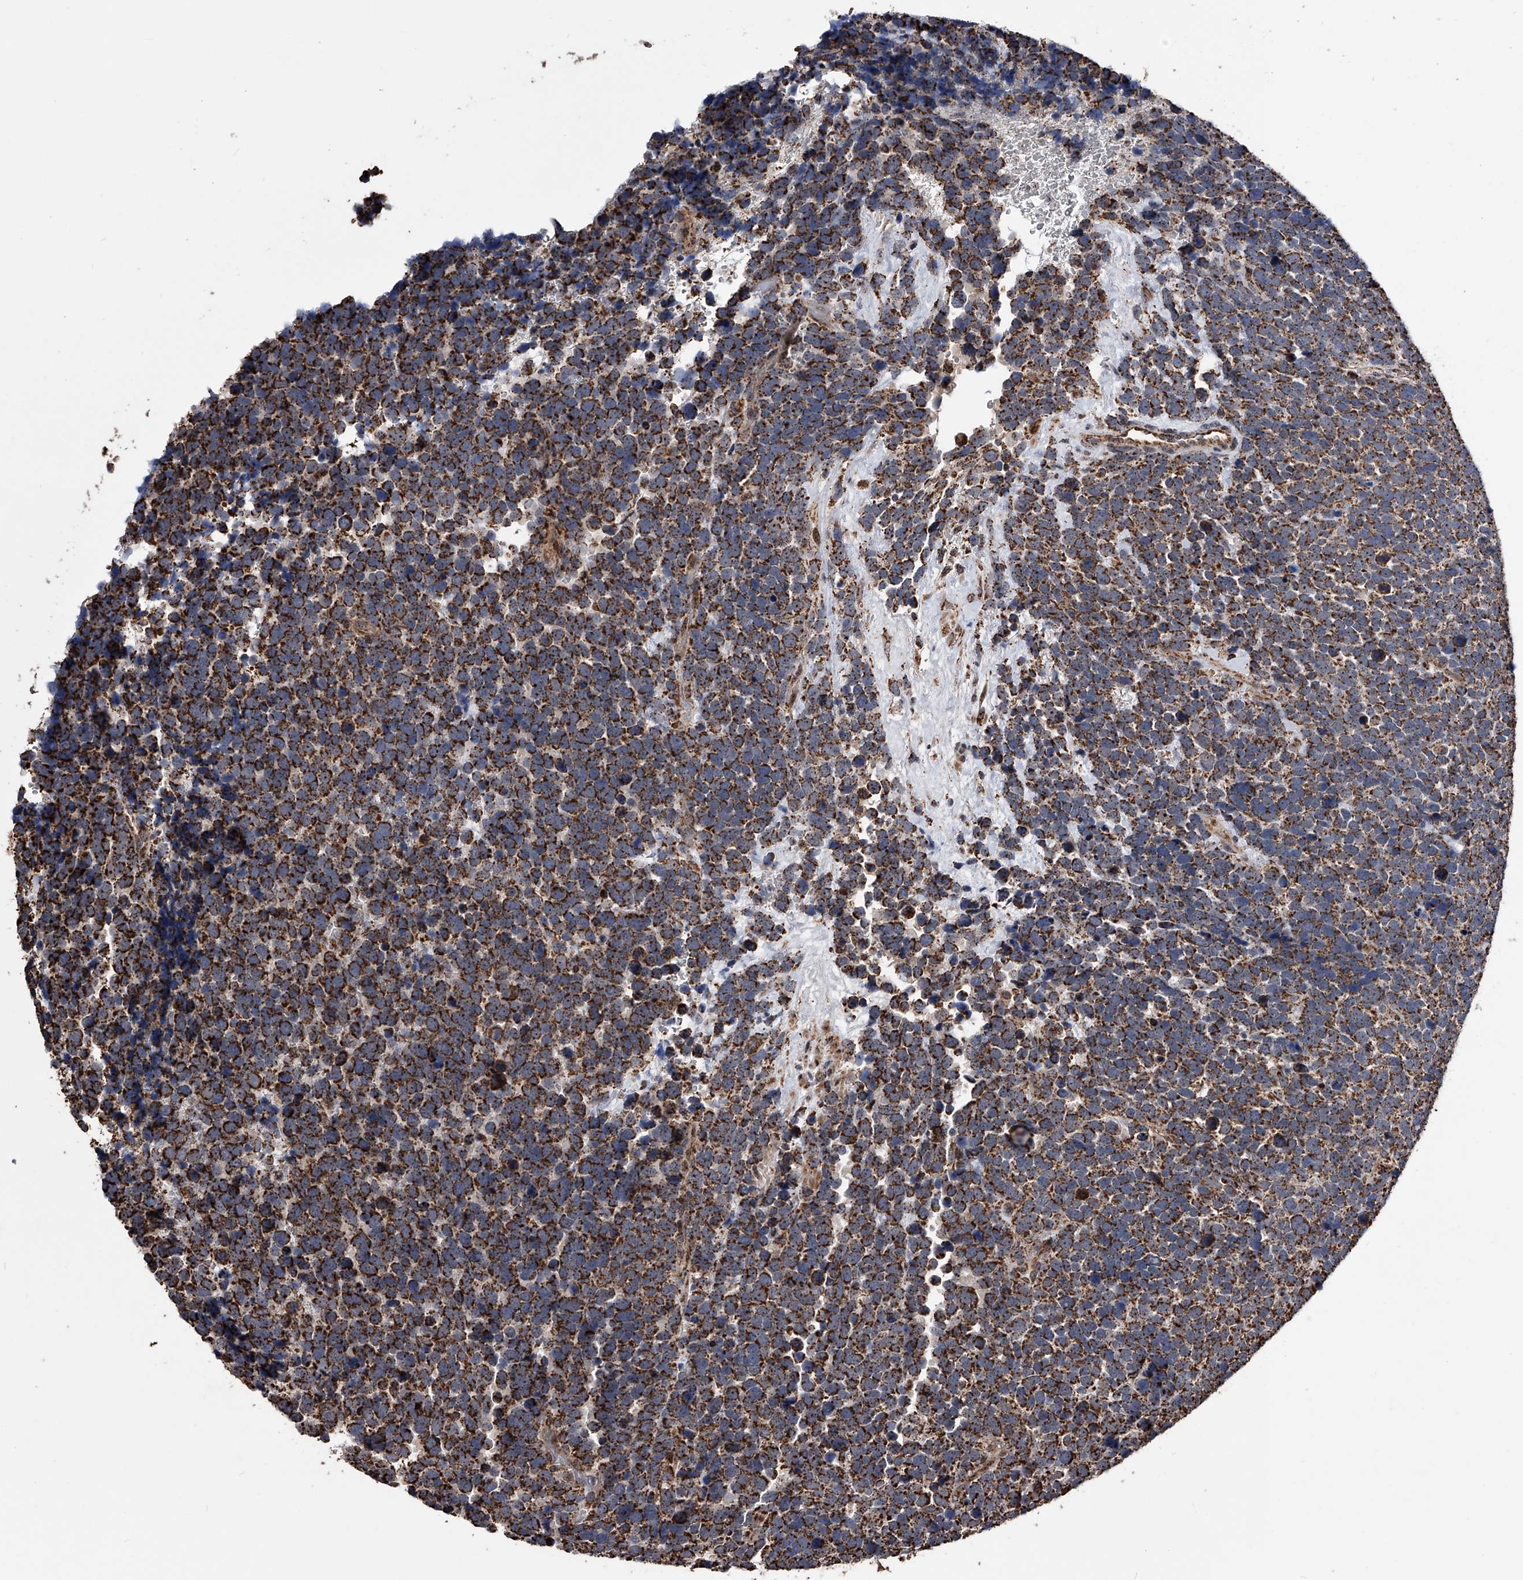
{"staining": {"intensity": "strong", "quantity": ">75%", "location": "cytoplasmic/membranous"}, "tissue": "urothelial cancer", "cell_type": "Tumor cells", "image_type": "cancer", "snomed": [{"axis": "morphology", "description": "Urothelial carcinoma, High grade"}, {"axis": "topography", "description": "Urinary bladder"}], "caption": "This micrograph exhibits immunohistochemistry staining of human high-grade urothelial carcinoma, with high strong cytoplasmic/membranous expression in about >75% of tumor cells.", "gene": "SMPDL3A", "patient": {"sex": "female", "age": 82}}